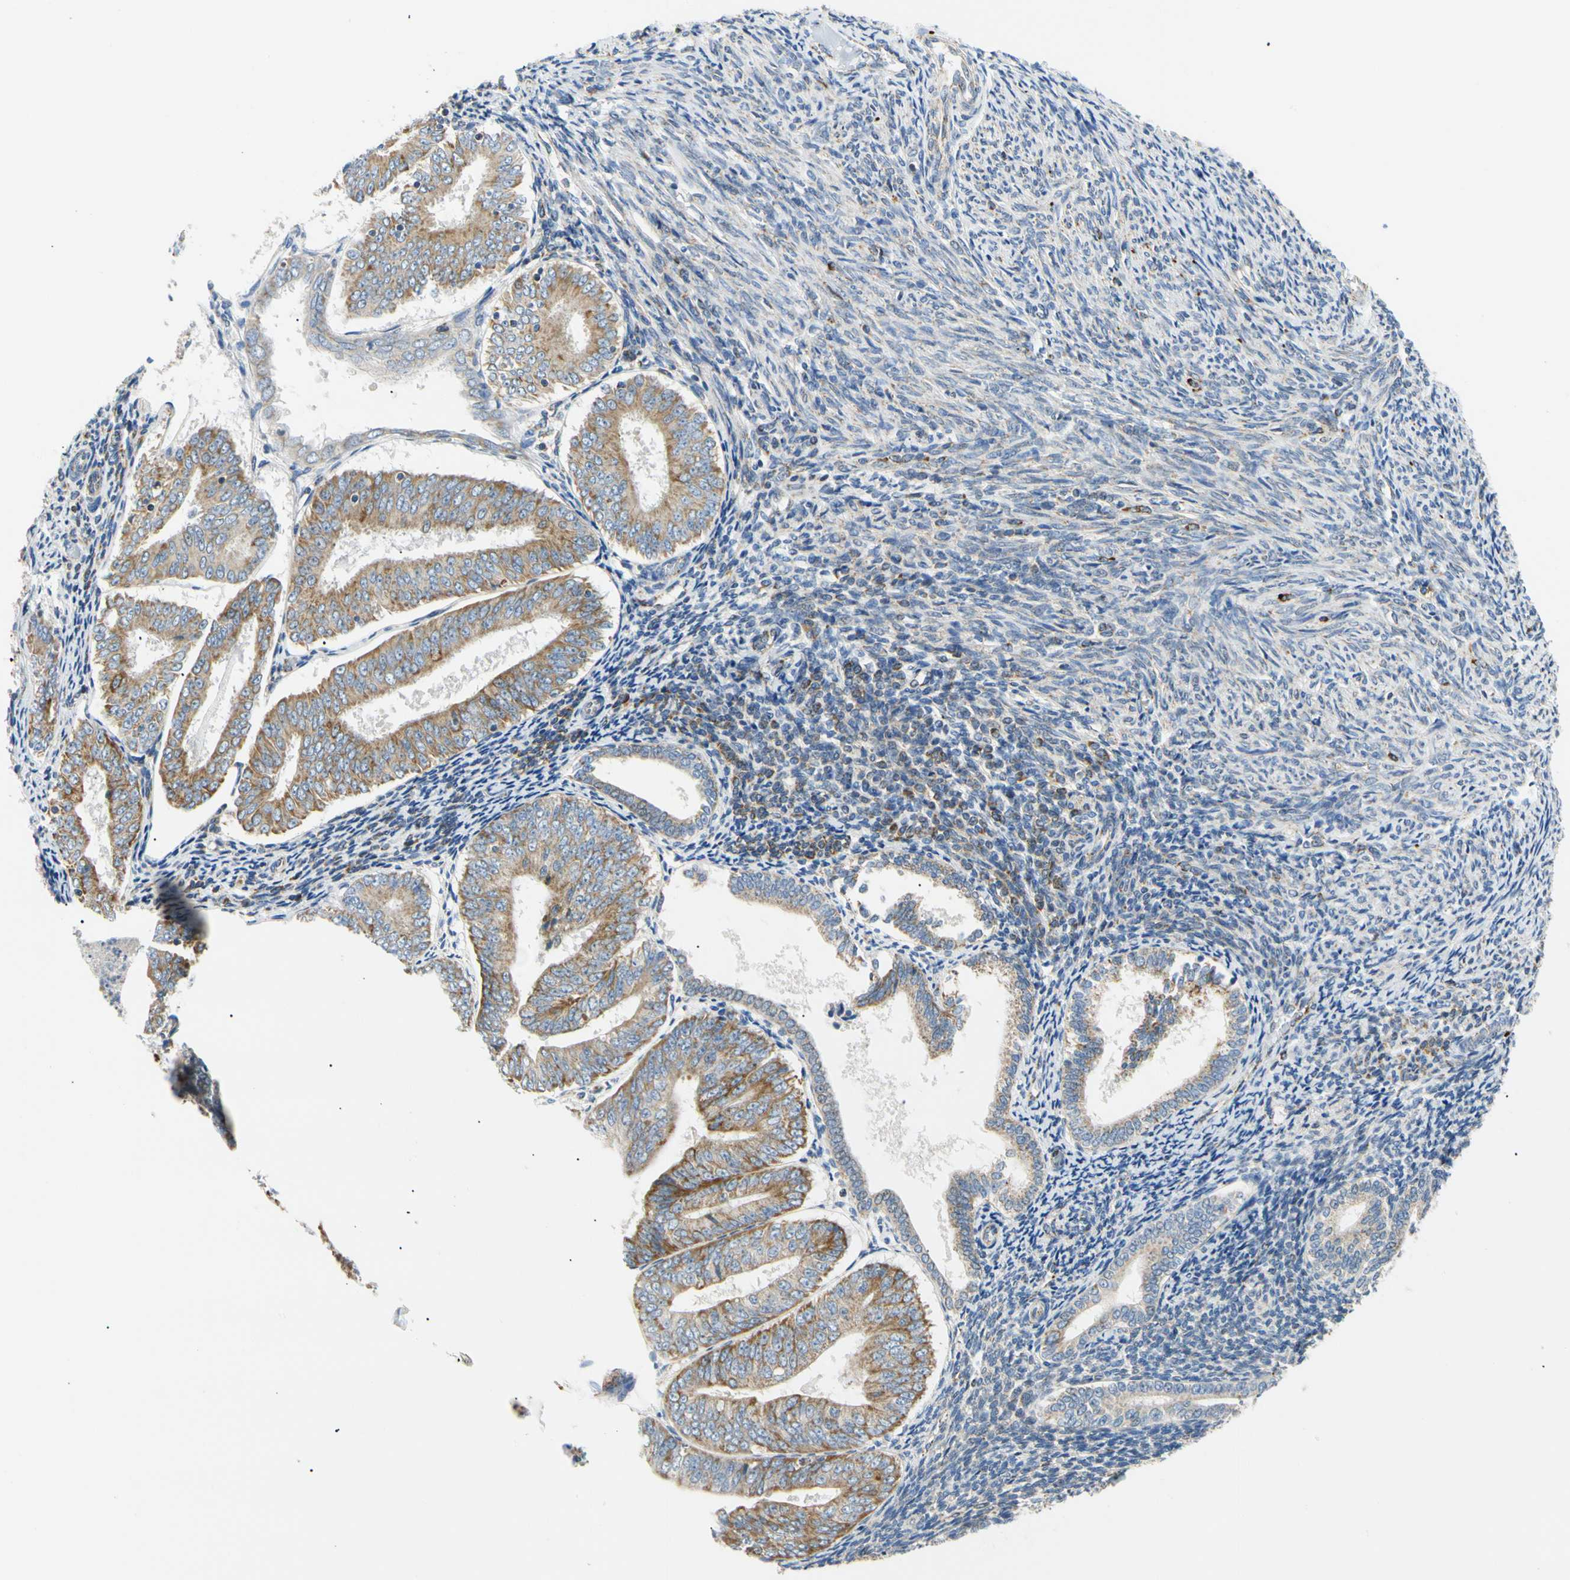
{"staining": {"intensity": "moderate", "quantity": ">75%", "location": "cytoplasmic/membranous"}, "tissue": "endometrial cancer", "cell_type": "Tumor cells", "image_type": "cancer", "snomed": [{"axis": "morphology", "description": "Adenocarcinoma, NOS"}, {"axis": "topography", "description": "Endometrium"}], "caption": "A photomicrograph of endometrial adenocarcinoma stained for a protein shows moderate cytoplasmic/membranous brown staining in tumor cells.", "gene": "ACAT1", "patient": {"sex": "female", "age": 63}}